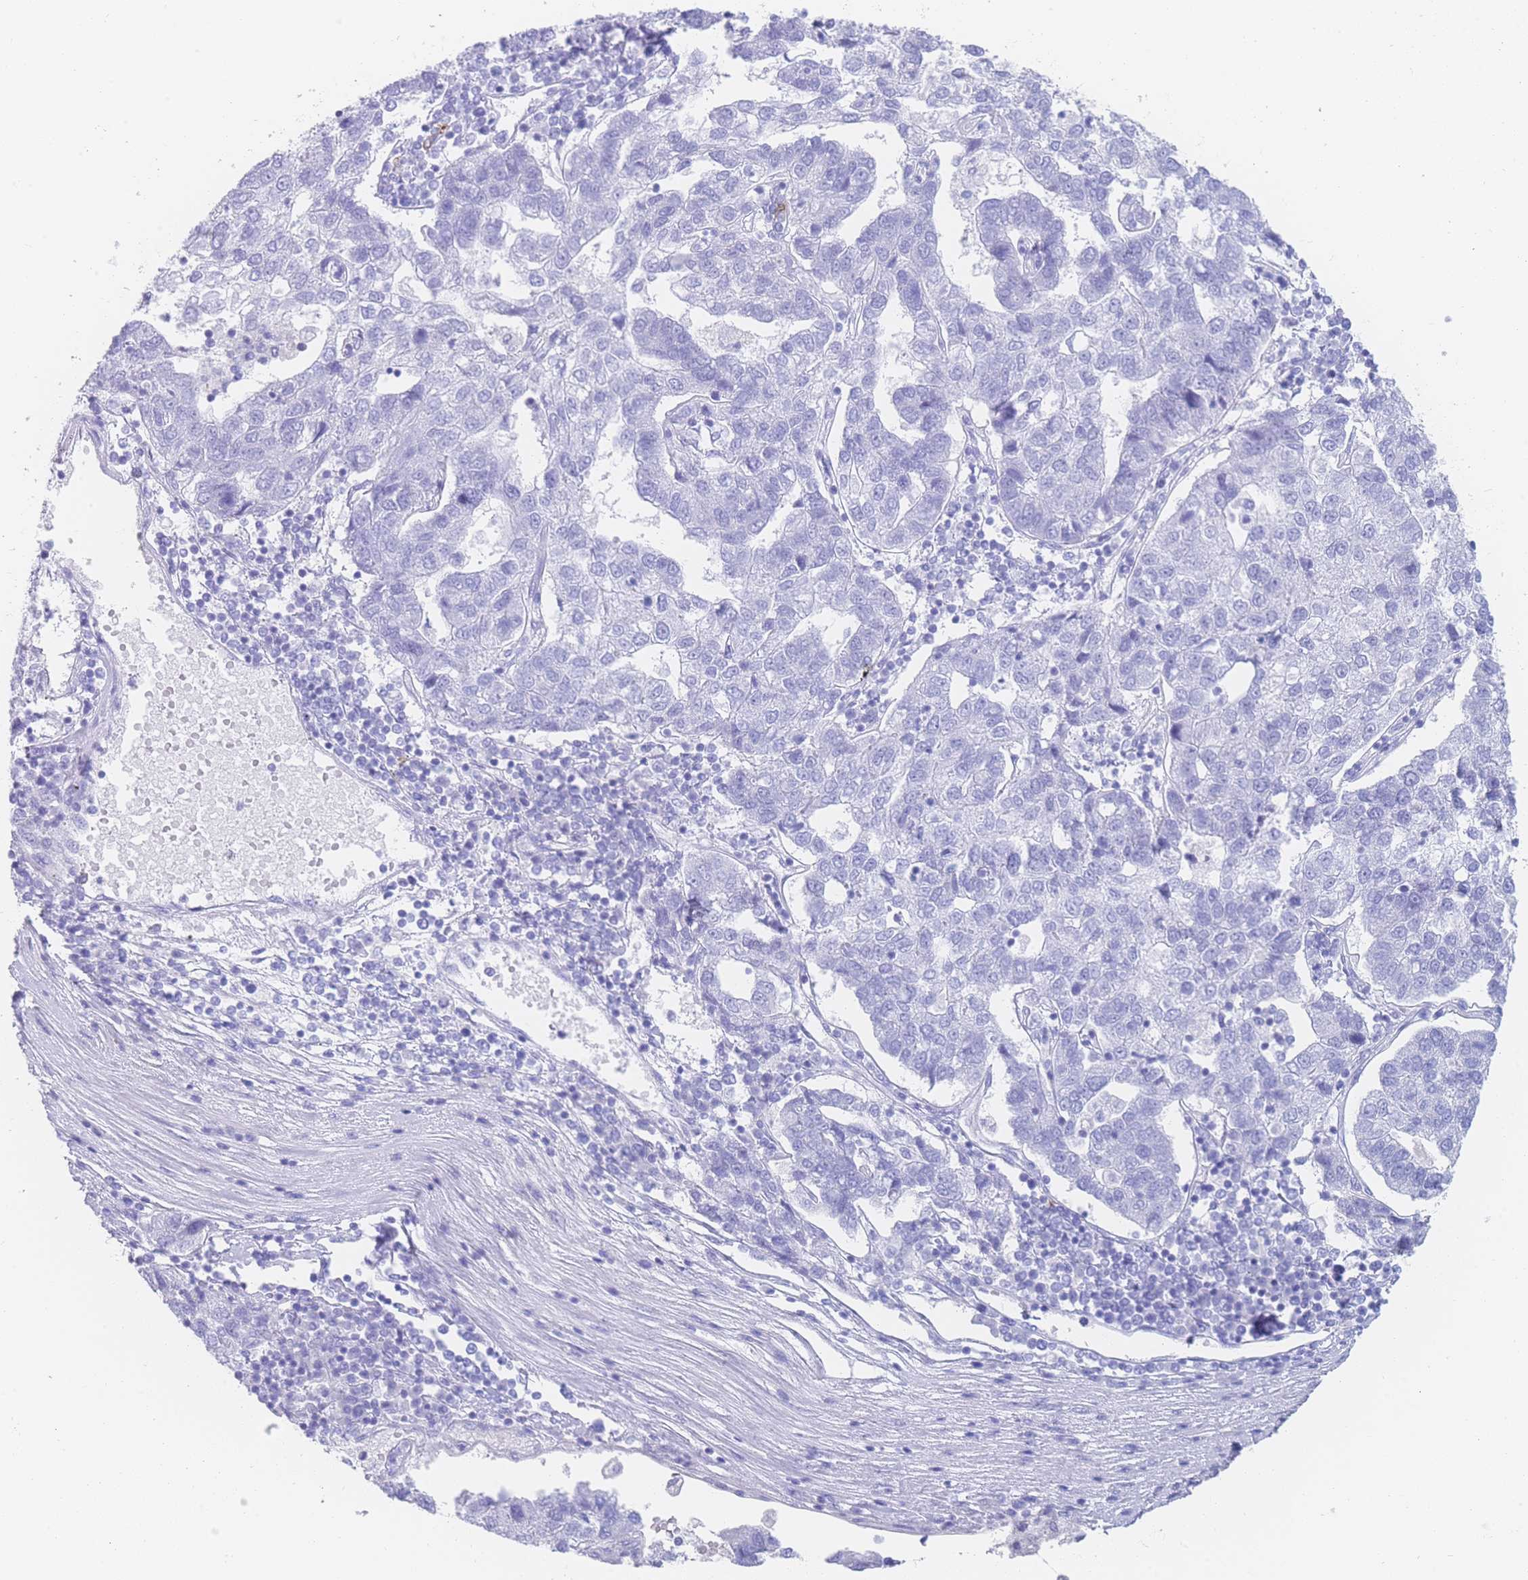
{"staining": {"intensity": "negative", "quantity": "none", "location": "none"}, "tissue": "pancreatic cancer", "cell_type": "Tumor cells", "image_type": "cancer", "snomed": [{"axis": "morphology", "description": "Adenocarcinoma, NOS"}, {"axis": "topography", "description": "Pancreas"}], "caption": "Tumor cells are negative for protein expression in human pancreatic cancer (adenocarcinoma).", "gene": "LZTFL1", "patient": {"sex": "female", "age": 61}}